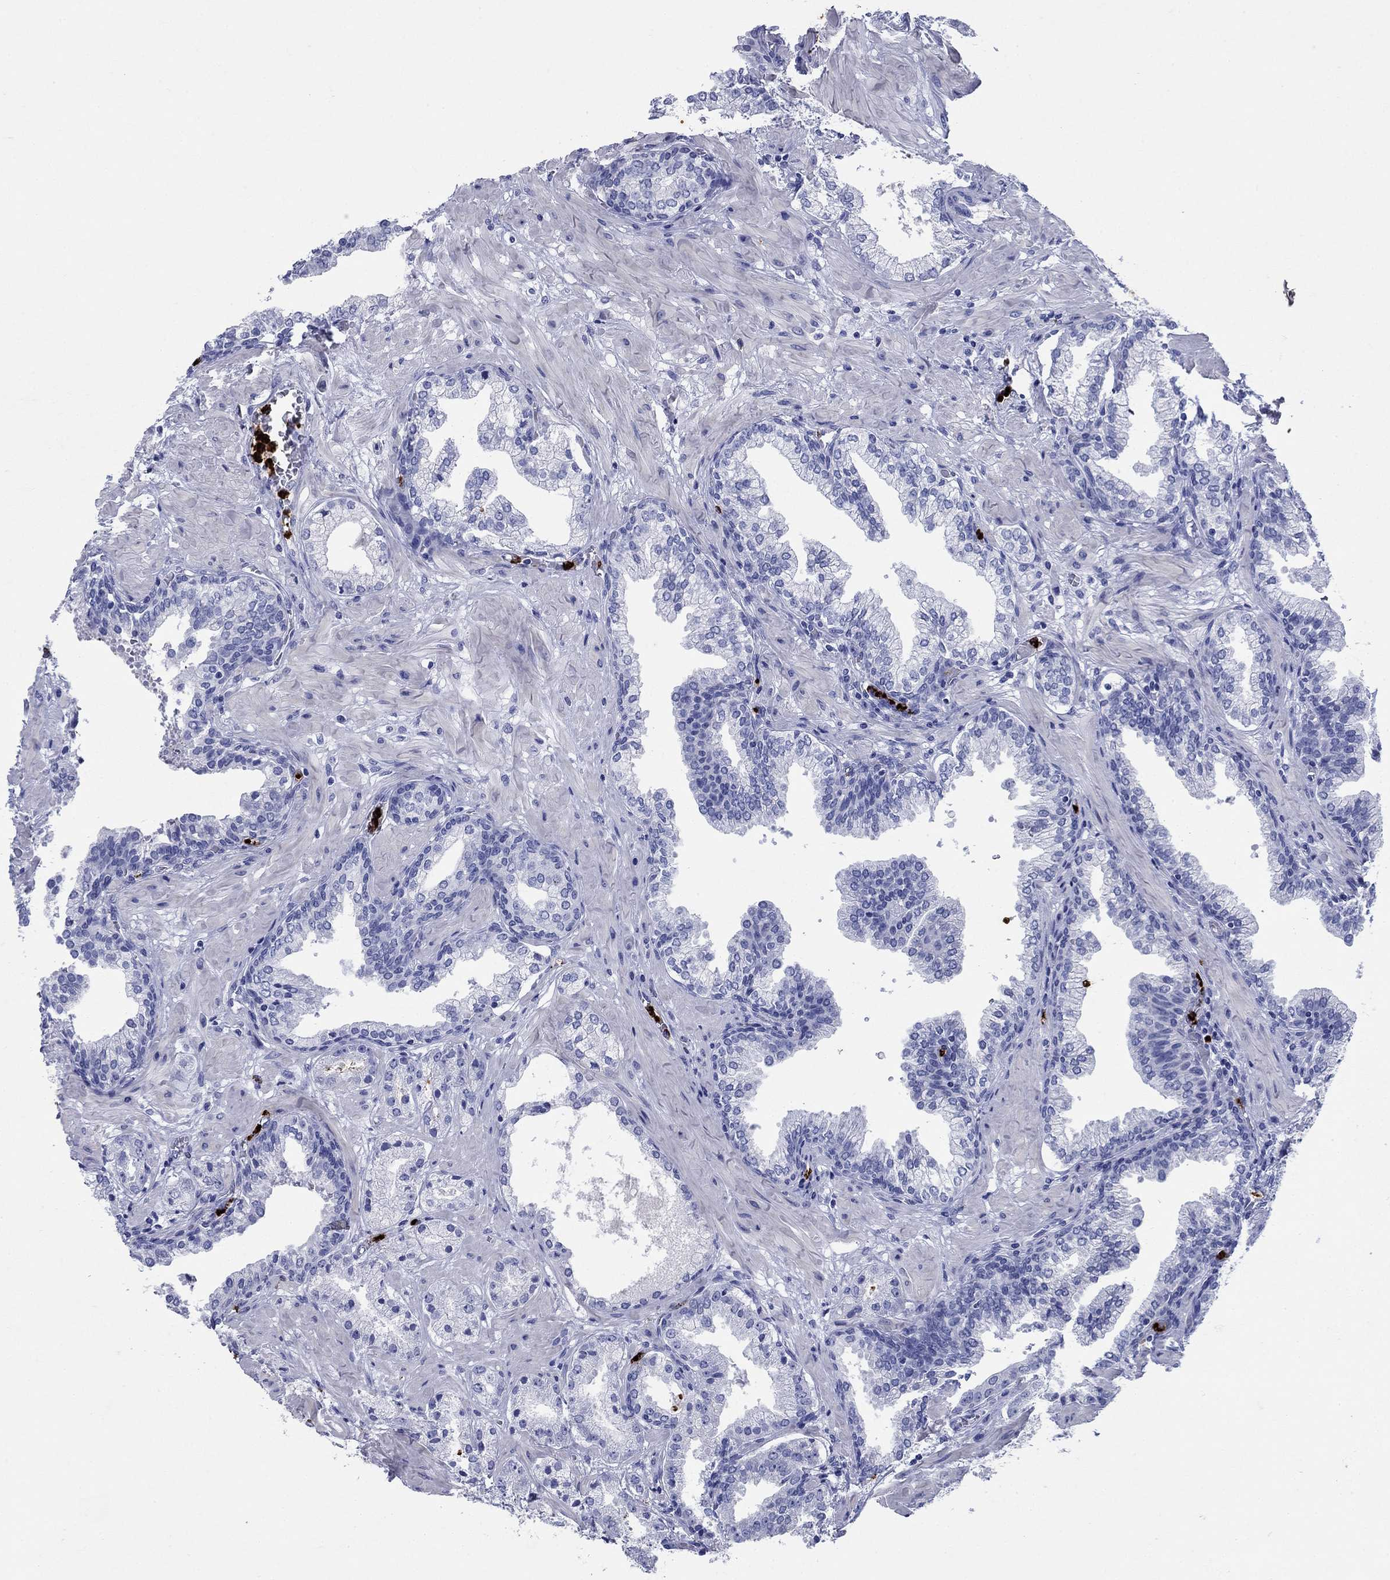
{"staining": {"intensity": "negative", "quantity": "none", "location": "none"}, "tissue": "prostate cancer", "cell_type": "Tumor cells", "image_type": "cancer", "snomed": [{"axis": "morphology", "description": "Adenocarcinoma, NOS"}, {"axis": "topography", "description": "Prostate and seminal vesicle, NOS"}, {"axis": "topography", "description": "Prostate"}], "caption": "IHC of human prostate adenocarcinoma shows no positivity in tumor cells.", "gene": "AZU1", "patient": {"sex": "male", "age": 44}}